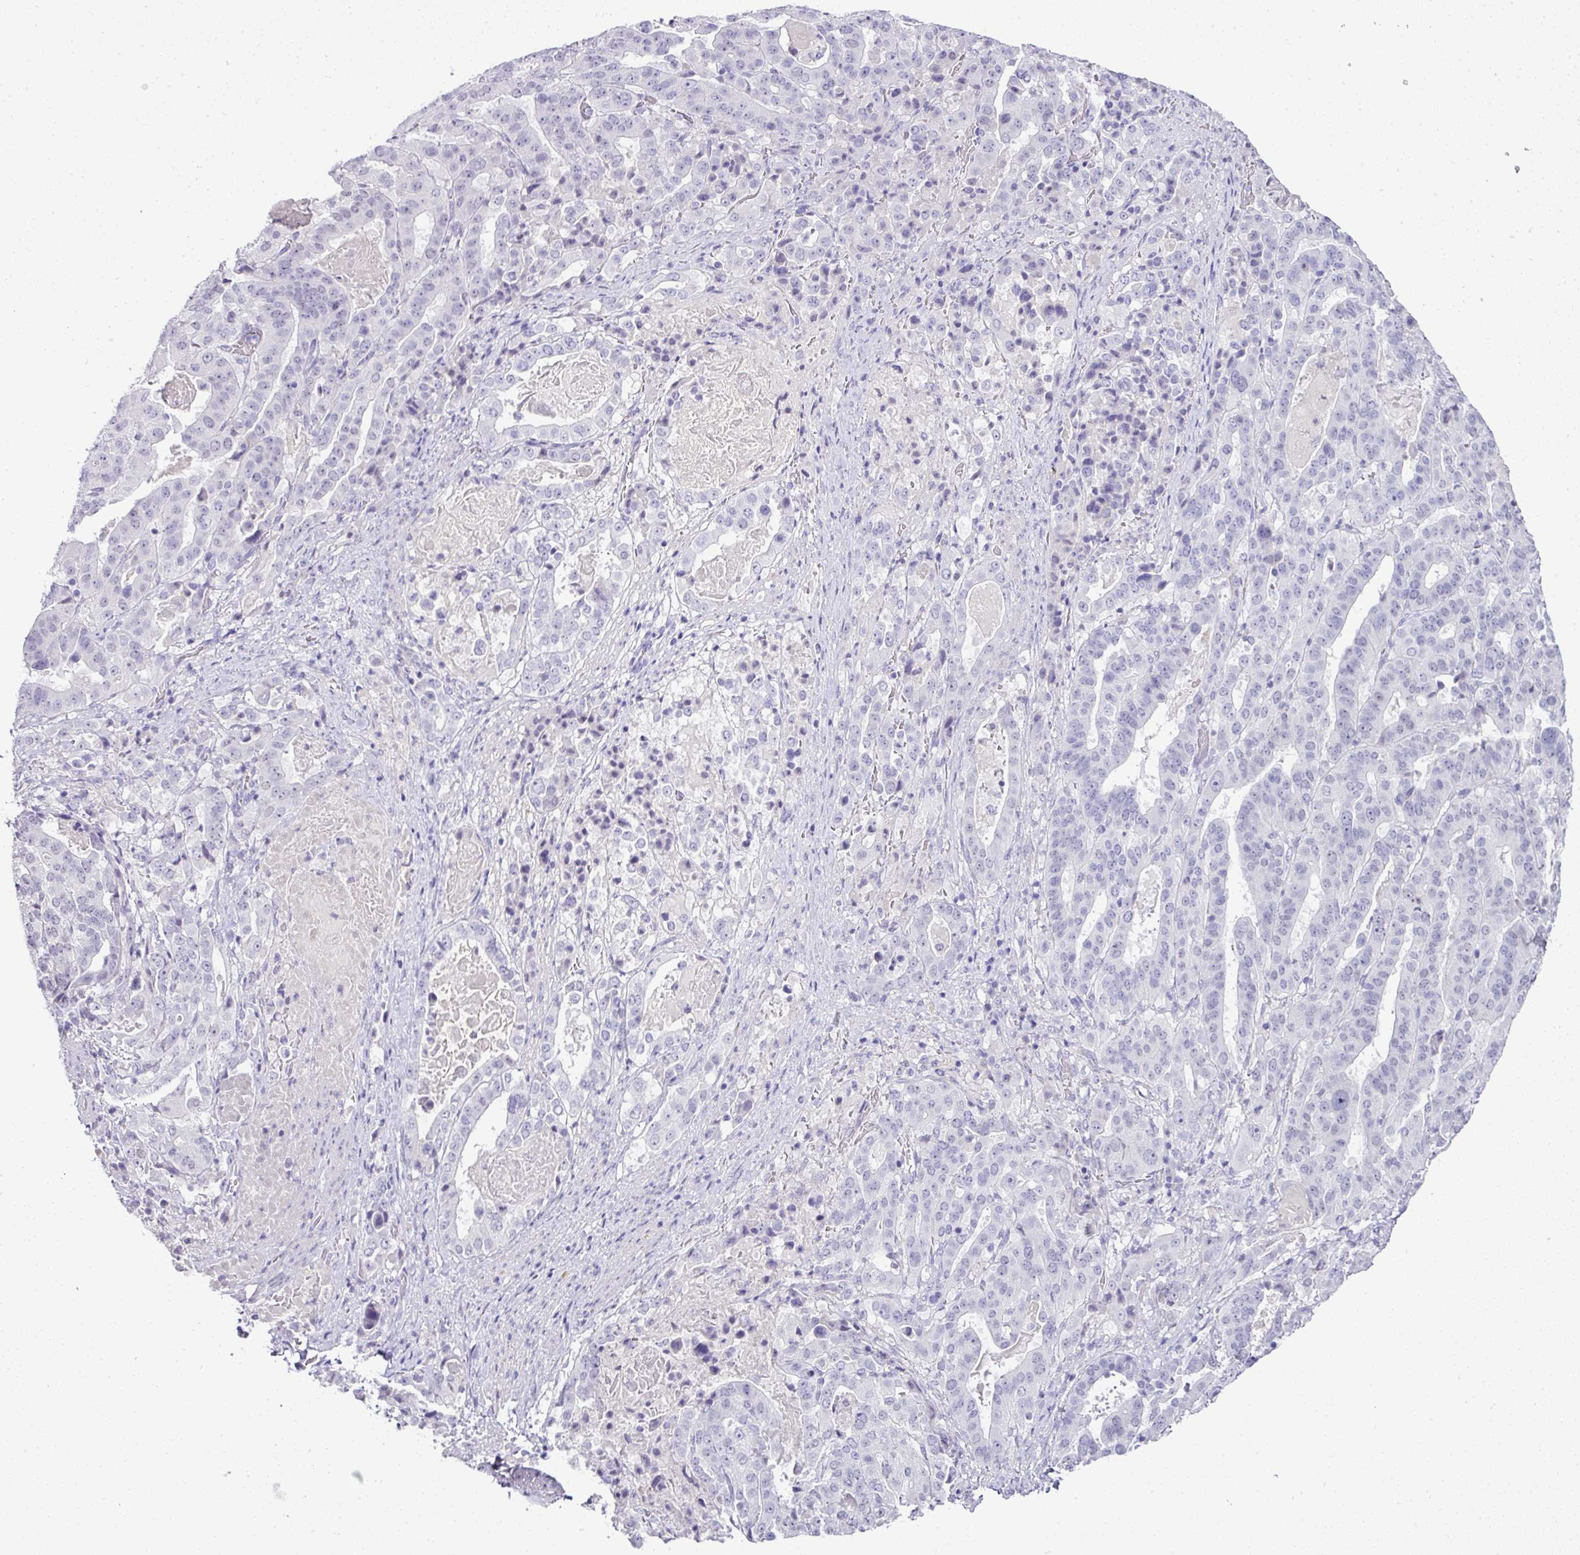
{"staining": {"intensity": "negative", "quantity": "none", "location": "none"}, "tissue": "stomach cancer", "cell_type": "Tumor cells", "image_type": "cancer", "snomed": [{"axis": "morphology", "description": "Adenocarcinoma, NOS"}, {"axis": "topography", "description": "Stomach"}], "caption": "Tumor cells show no significant expression in stomach adenocarcinoma.", "gene": "BCL11A", "patient": {"sex": "male", "age": 48}}